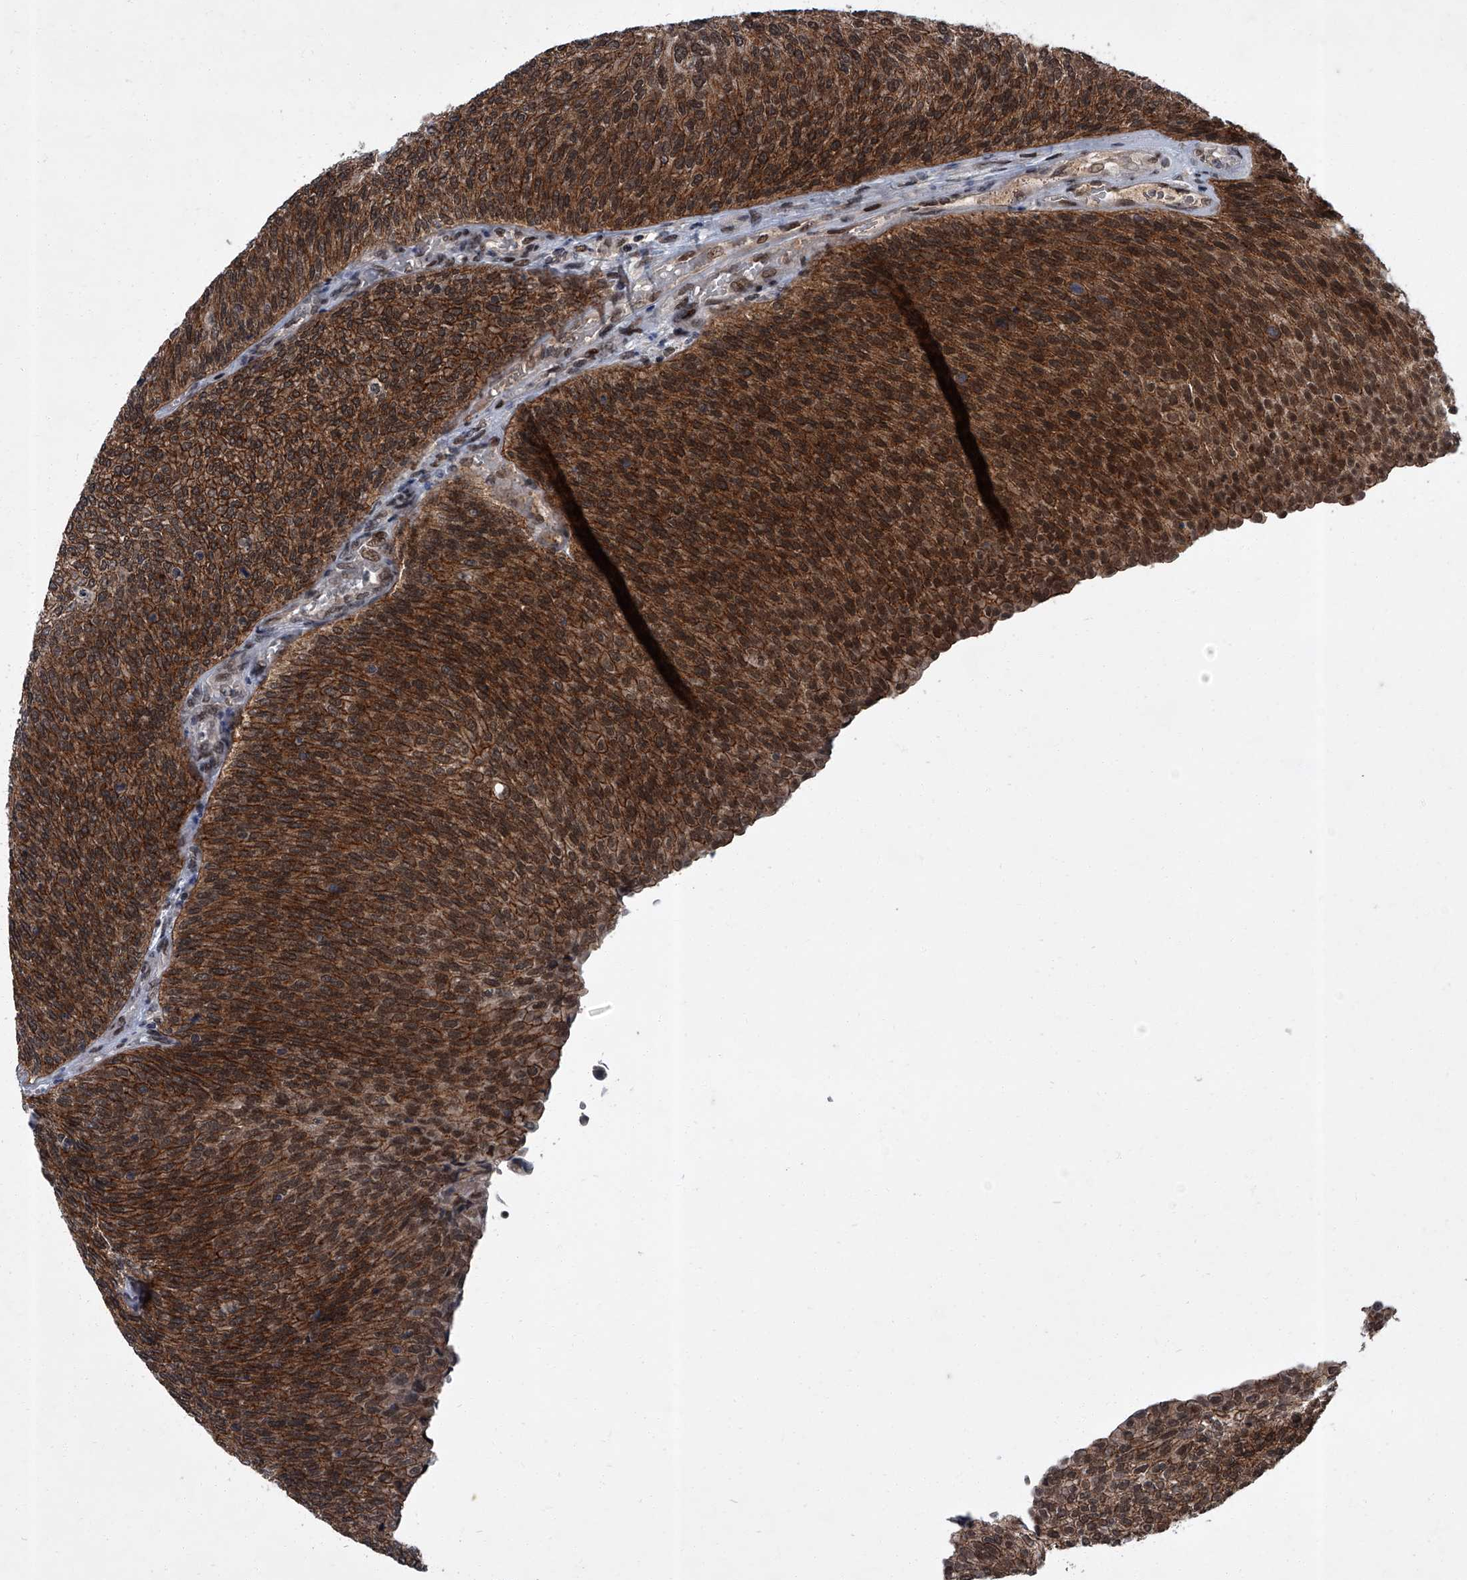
{"staining": {"intensity": "strong", "quantity": ">75%", "location": "cytoplasmic/membranous,nuclear"}, "tissue": "urothelial cancer", "cell_type": "Tumor cells", "image_type": "cancer", "snomed": [{"axis": "morphology", "description": "Urothelial carcinoma, Low grade"}, {"axis": "topography", "description": "Urinary bladder"}], "caption": "Human low-grade urothelial carcinoma stained for a protein (brown) exhibits strong cytoplasmic/membranous and nuclear positive expression in approximately >75% of tumor cells.", "gene": "ZNF518B", "patient": {"sex": "female", "age": 79}}